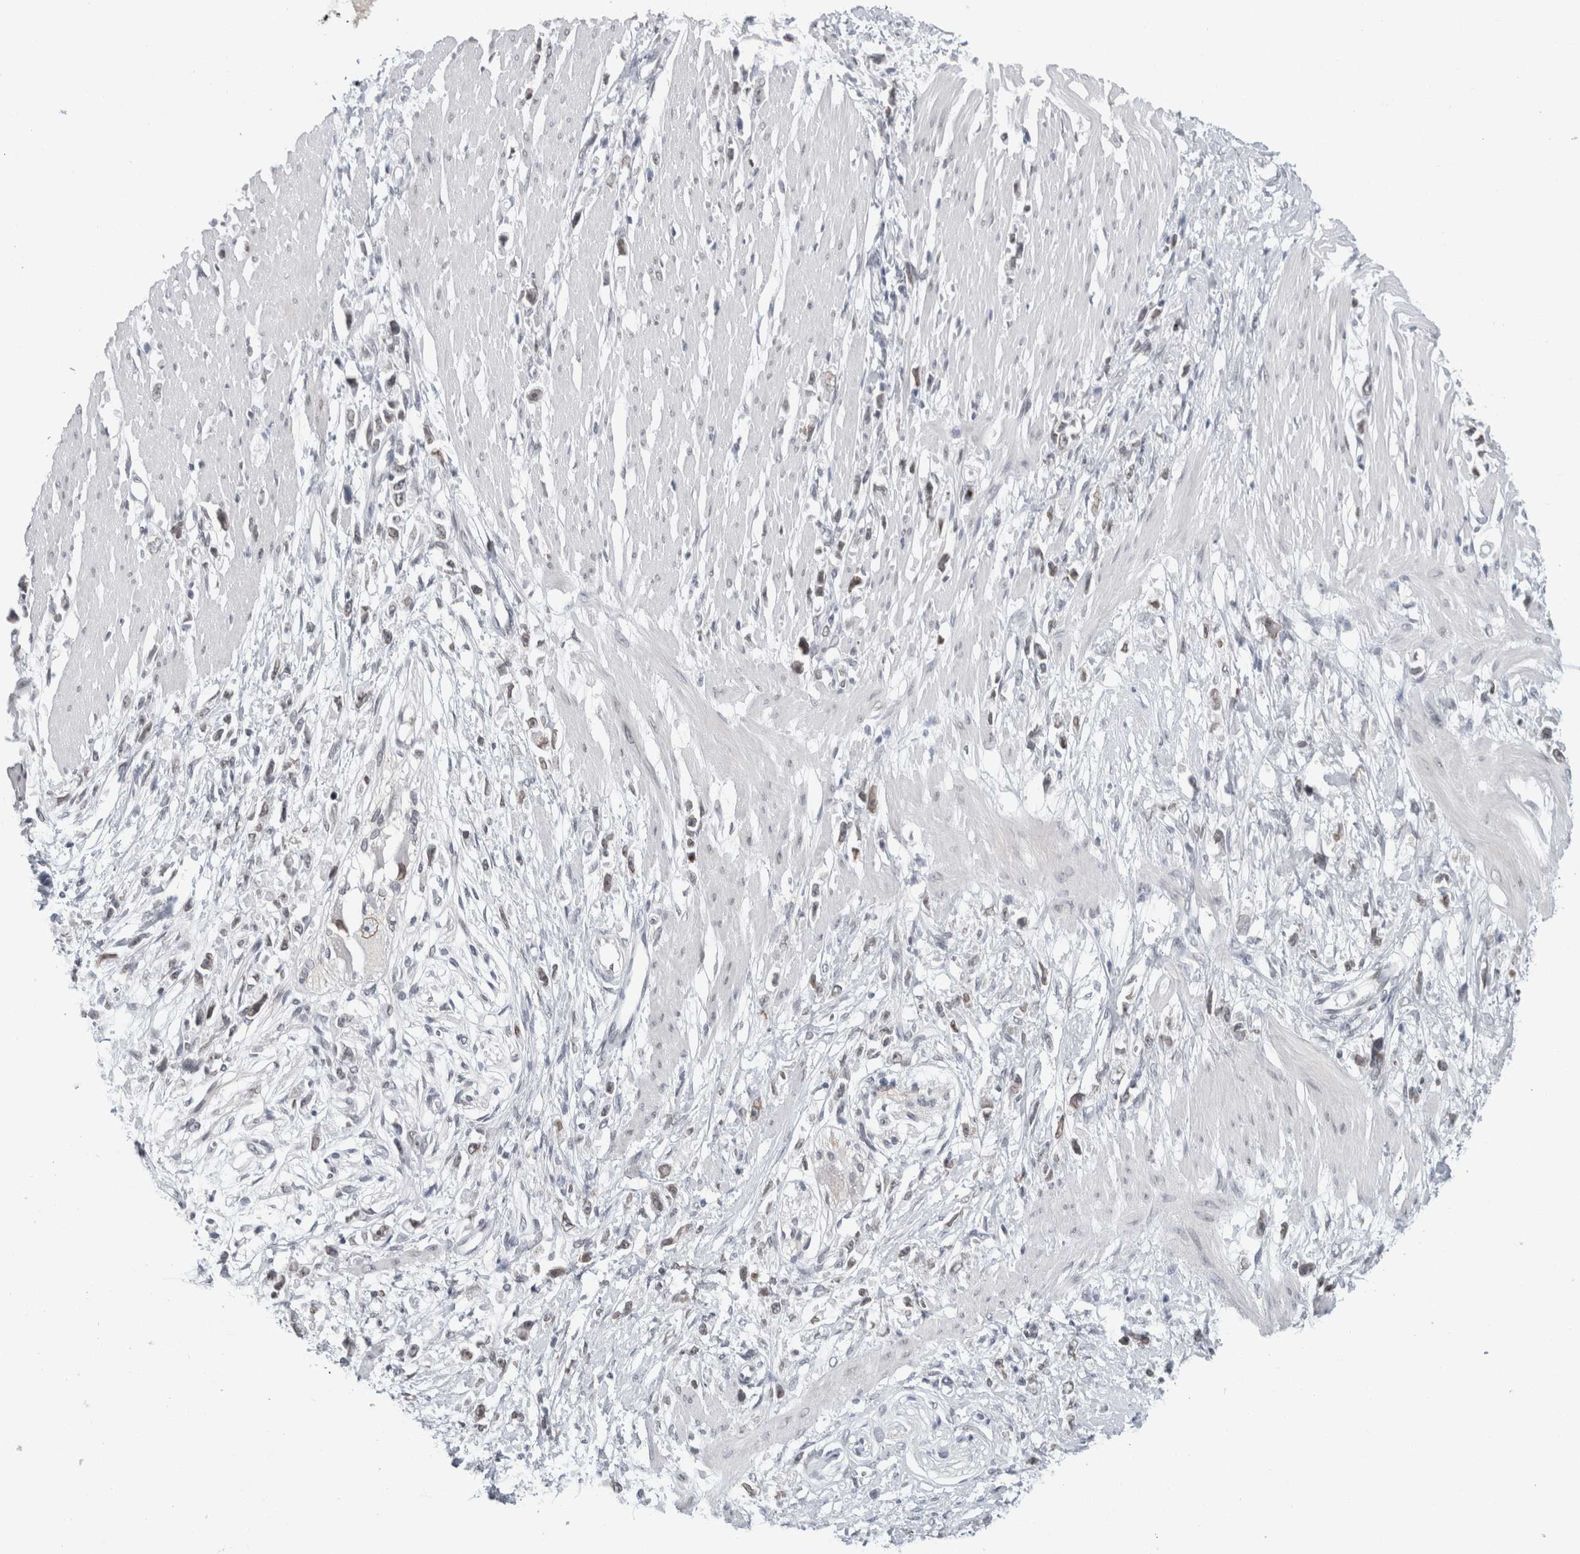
{"staining": {"intensity": "weak", "quantity": "25%-75%", "location": "nuclear"}, "tissue": "stomach cancer", "cell_type": "Tumor cells", "image_type": "cancer", "snomed": [{"axis": "morphology", "description": "Adenocarcinoma, NOS"}, {"axis": "topography", "description": "Stomach"}], "caption": "The micrograph displays immunohistochemical staining of stomach cancer. There is weak nuclear expression is seen in about 25%-75% of tumor cells.", "gene": "ZNF770", "patient": {"sex": "female", "age": 59}}